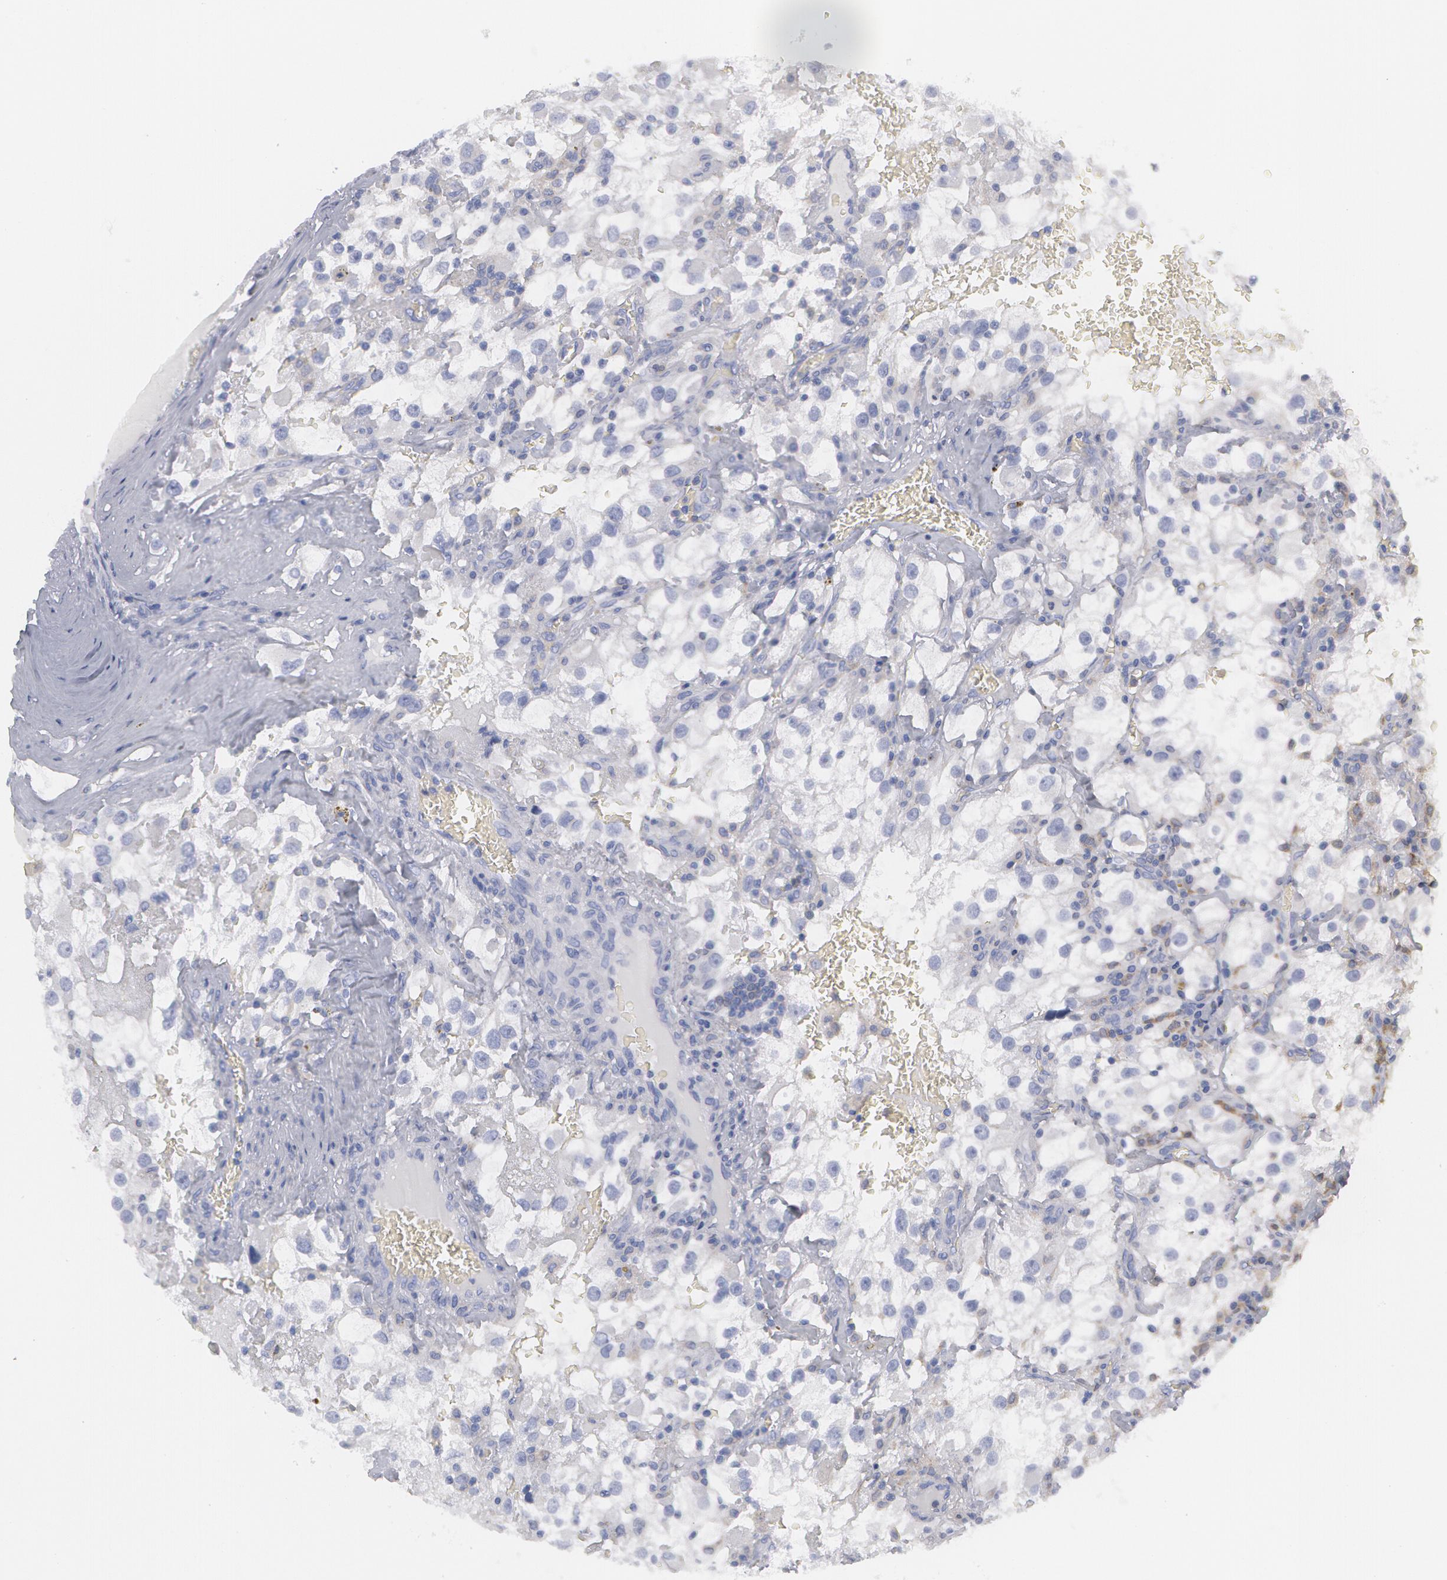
{"staining": {"intensity": "negative", "quantity": "none", "location": "none"}, "tissue": "renal cancer", "cell_type": "Tumor cells", "image_type": "cancer", "snomed": [{"axis": "morphology", "description": "Adenocarcinoma, NOS"}, {"axis": "topography", "description": "Kidney"}], "caption": "Tumor cells are negative for brown protein staining in adenocarcinoma (renal).", "gene": "SYK", "patient": {"sex": "female", "age": 52}}